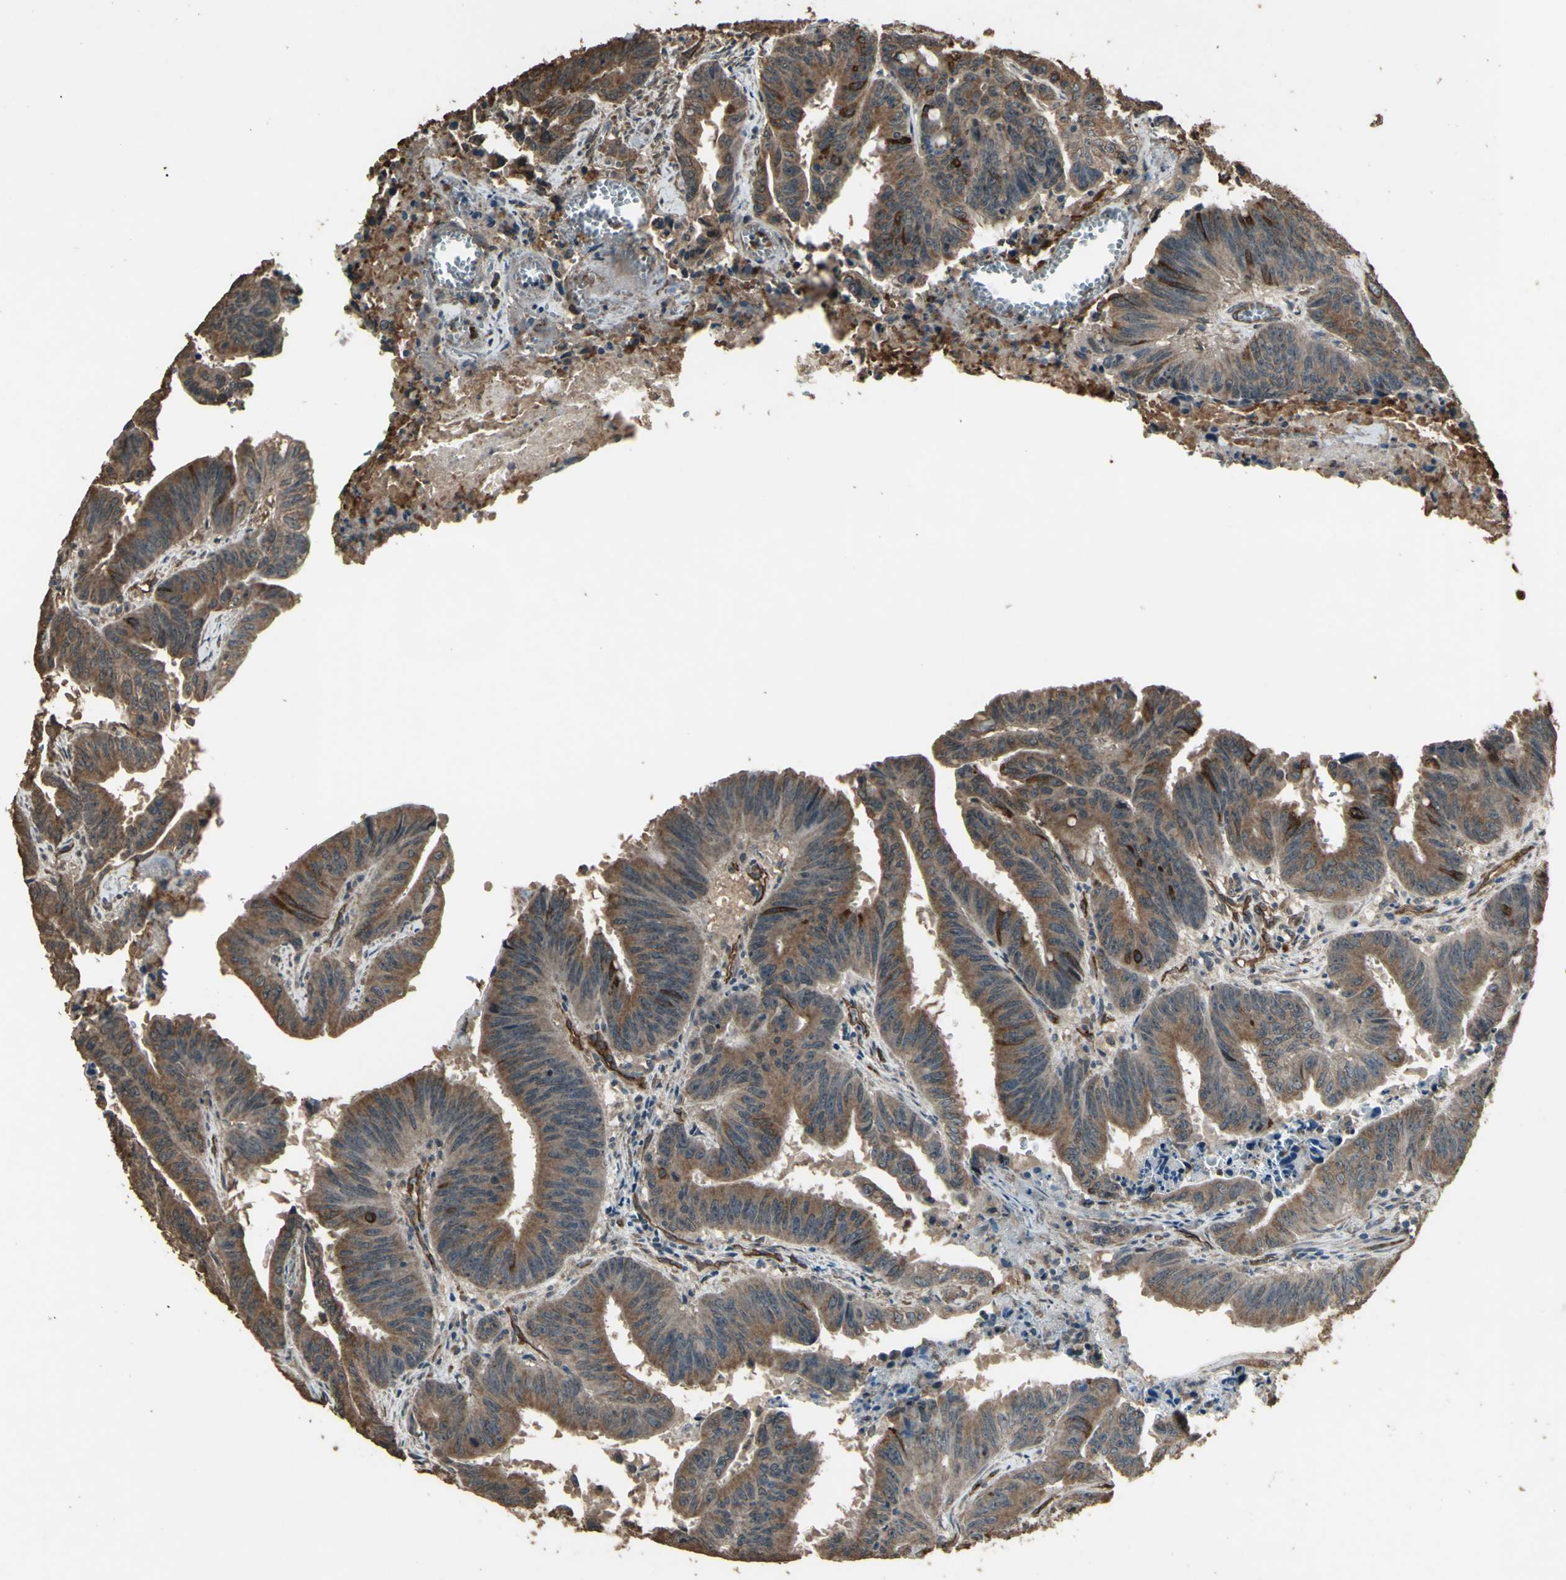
{"staining": {"intensity": "moderate", "quantity": ">75%", "location": "cytoplasmic/membranous"}, "tissue": "colorectal cancer", "cell_type": "Tumor cells", "image_type": "cancer", "snomed": [{"axis": "morphology", "description": "Adenocarcinoma, NOS"}, {"axis": "topography", "description": "Colon"}], "caption": "Protein expression analysis of human adenocarcinoma (colorectal) reveals moderate cytoplasmic/membranous staining in about >75% of tumor cells.", "gene": "TSPO", "patient": {"sex": "male", "age": 45}}